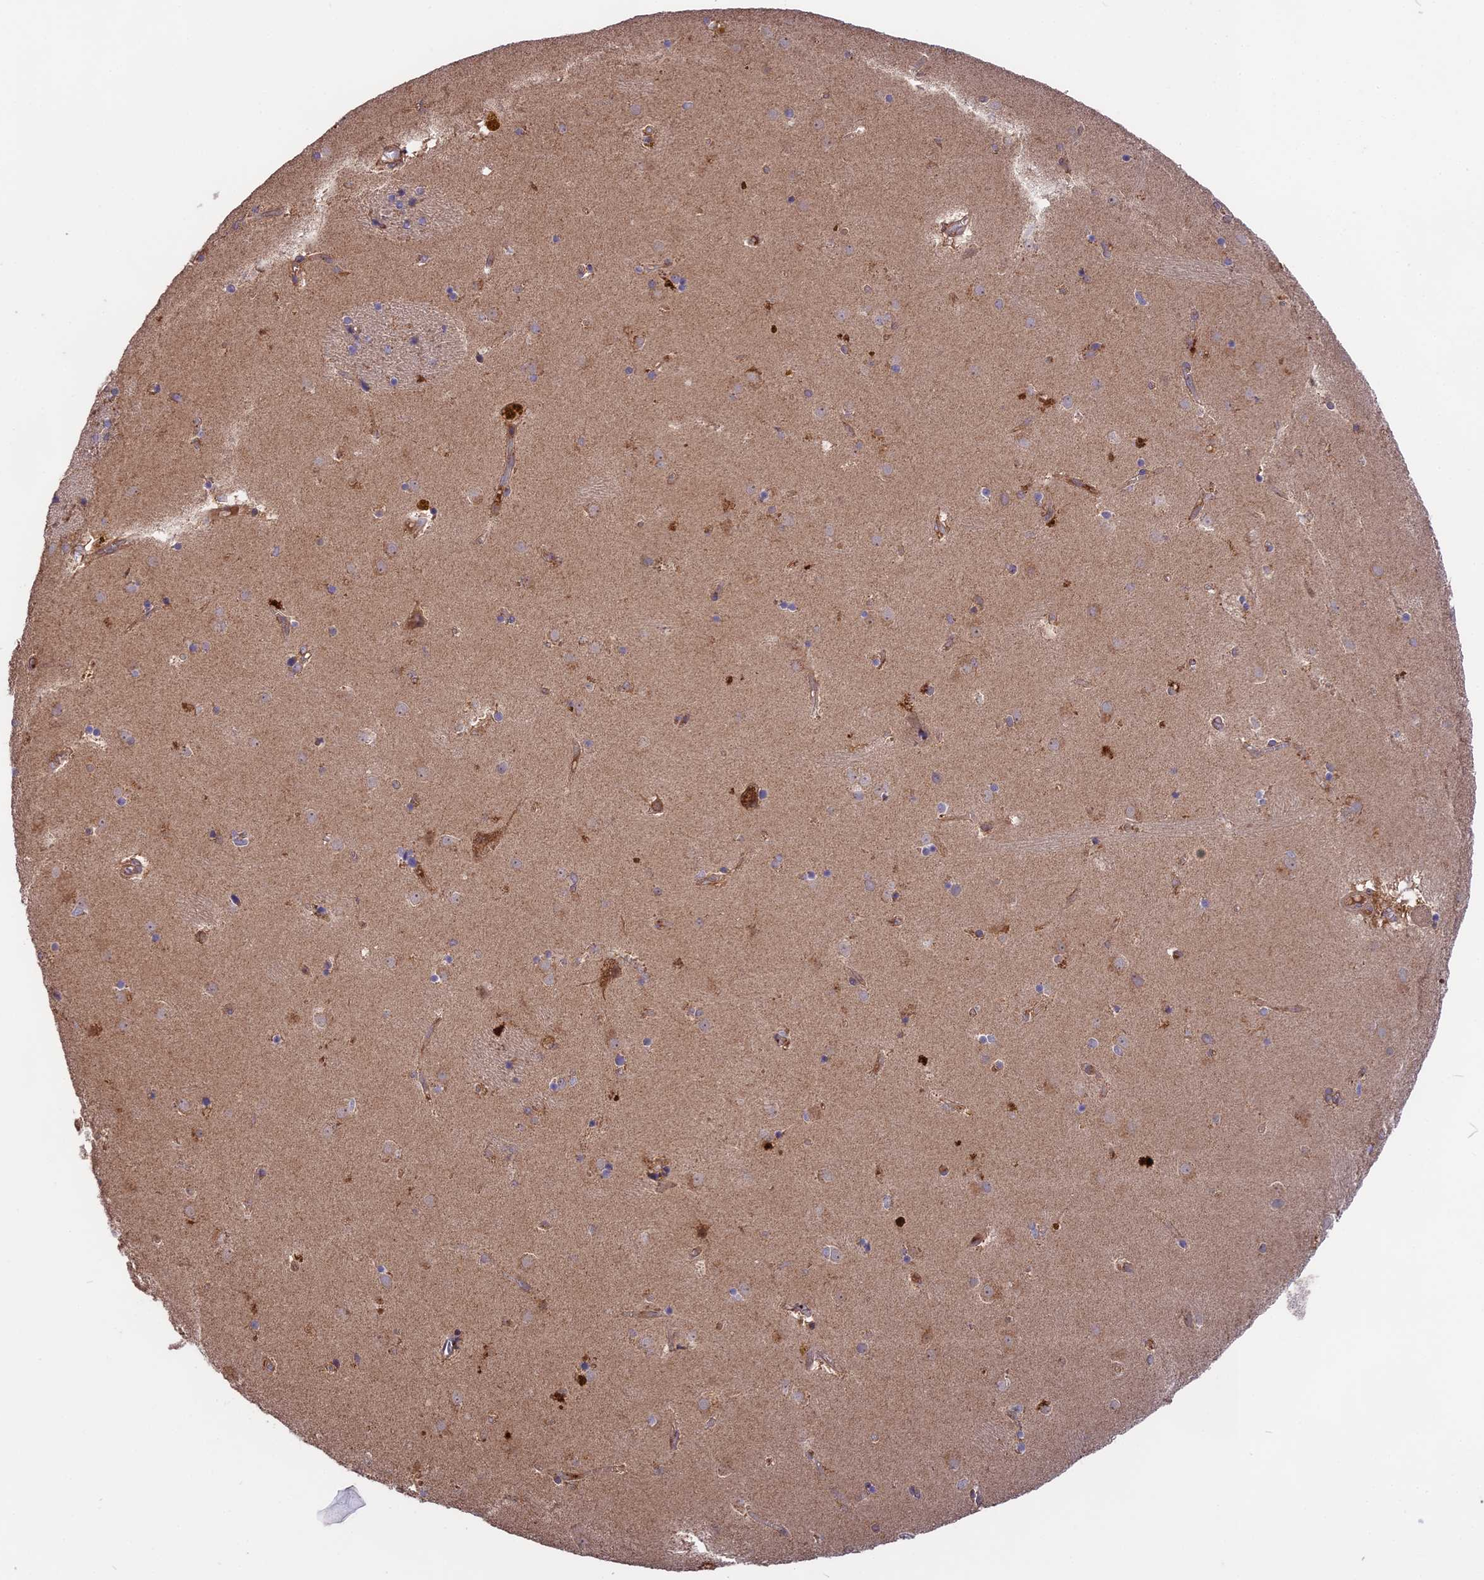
{"staining": {"intensity": "moderate", "quantity": "<25%", "location": "cytoplasmic/membranous"}, "tissue": "caudate", "cell_type": "Glial cells", "image_type": "normal", "snomed": [{"axis": "morphology", "description": "Normal tissue, NOS"}, {"axis": "topography", "description": "Lateral ventricle wall"}], "caption": "Immunohistochemical staining of normal caudate exhibits <25% levels of moderate cytoplasmic/membranous protein positivity in approximately <25% of glial cells.", "gene": "NUDT8", "patient": {"sex": "male", "age": 70}}